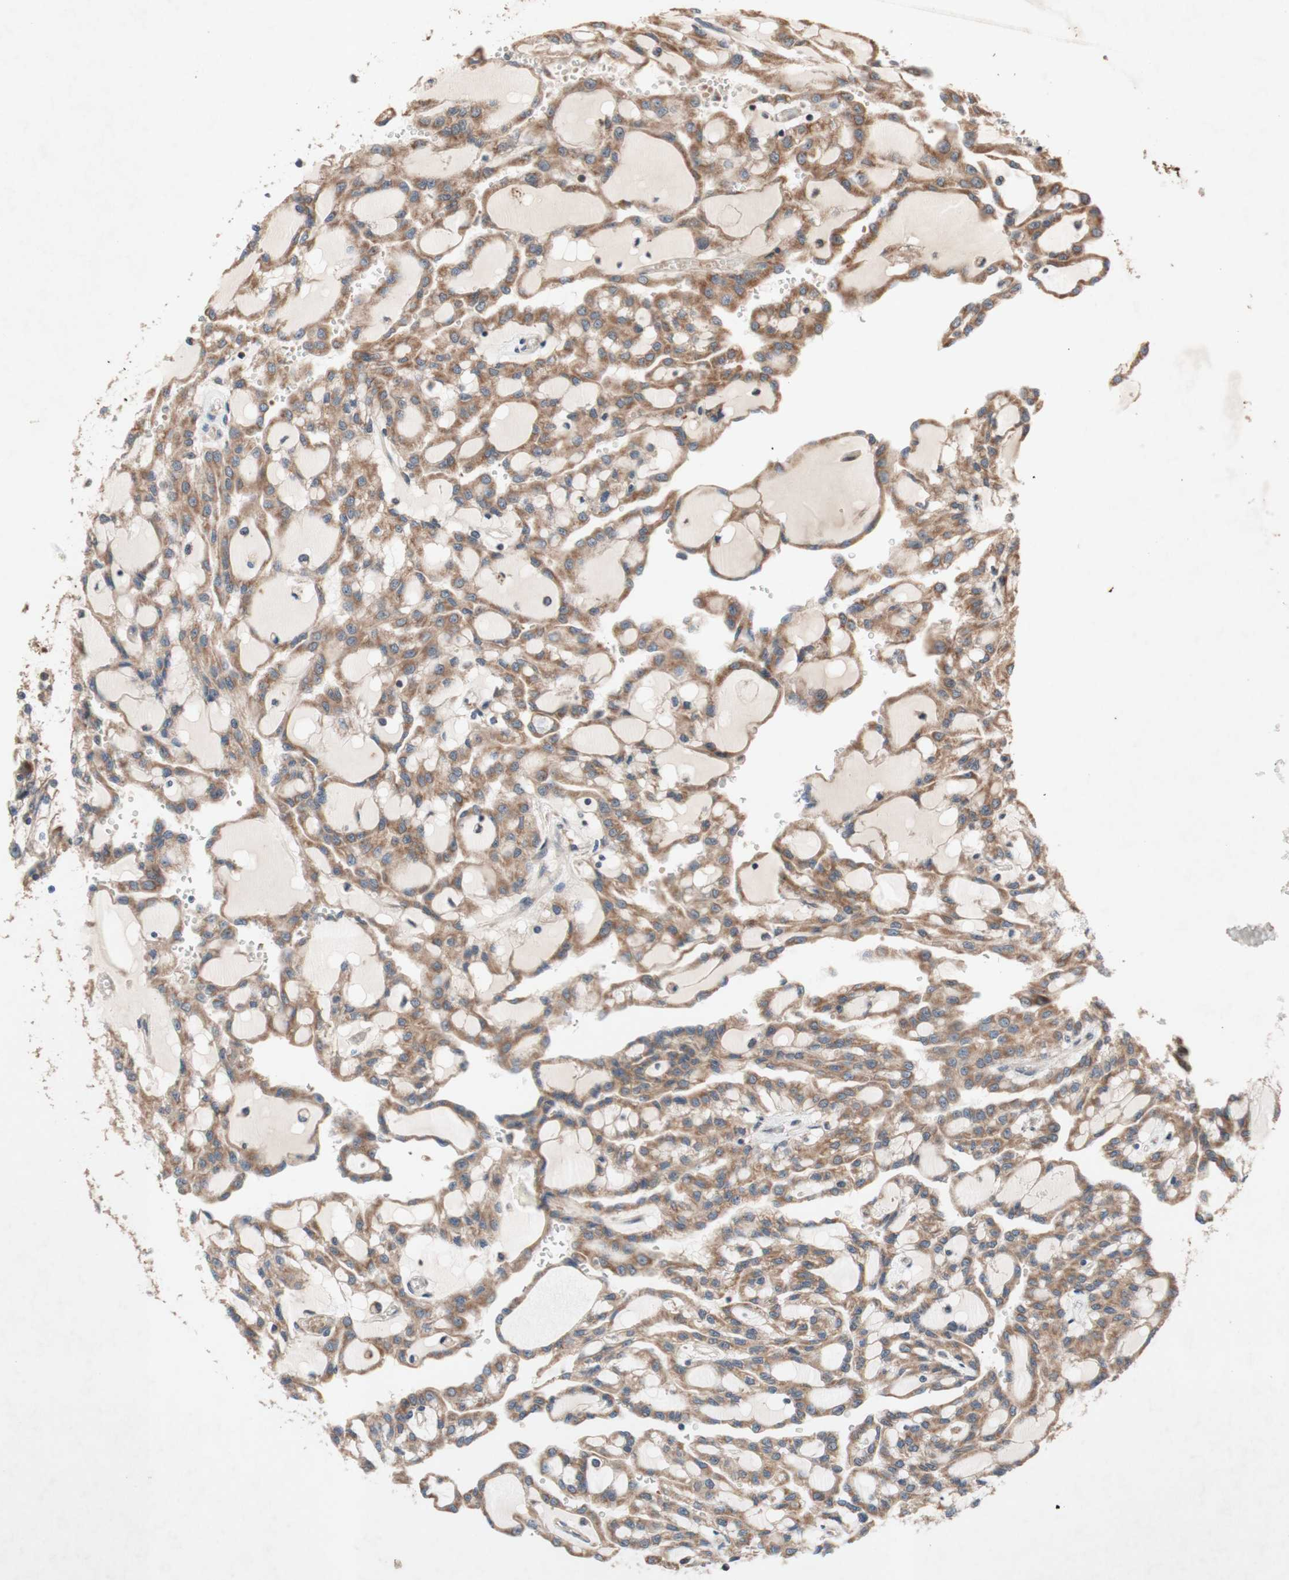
{"staining": {"intensity": "moderate", "quantity": ">75%", "location": "cytoplasmic/membranous"}, "tissue": "renal cancer", "cell_type": "Tumor cells", "image_type": "cancer", "snomed": [{"axis": "morphology", "description": "Adenocarcinoma, NOS"}, {"axis": "topography", "description": "Kidney"}], "caption": "DAB immunohistochemical staining of renal adenocarcinoma exhibits moderate cytoplasmic/membranous protein expression in approximately >75% of tumor cells. (IHC, brightfield microscopy, high magnification).", "gene": "DDOST", "patient": {"sex": "male", "age": 63}}